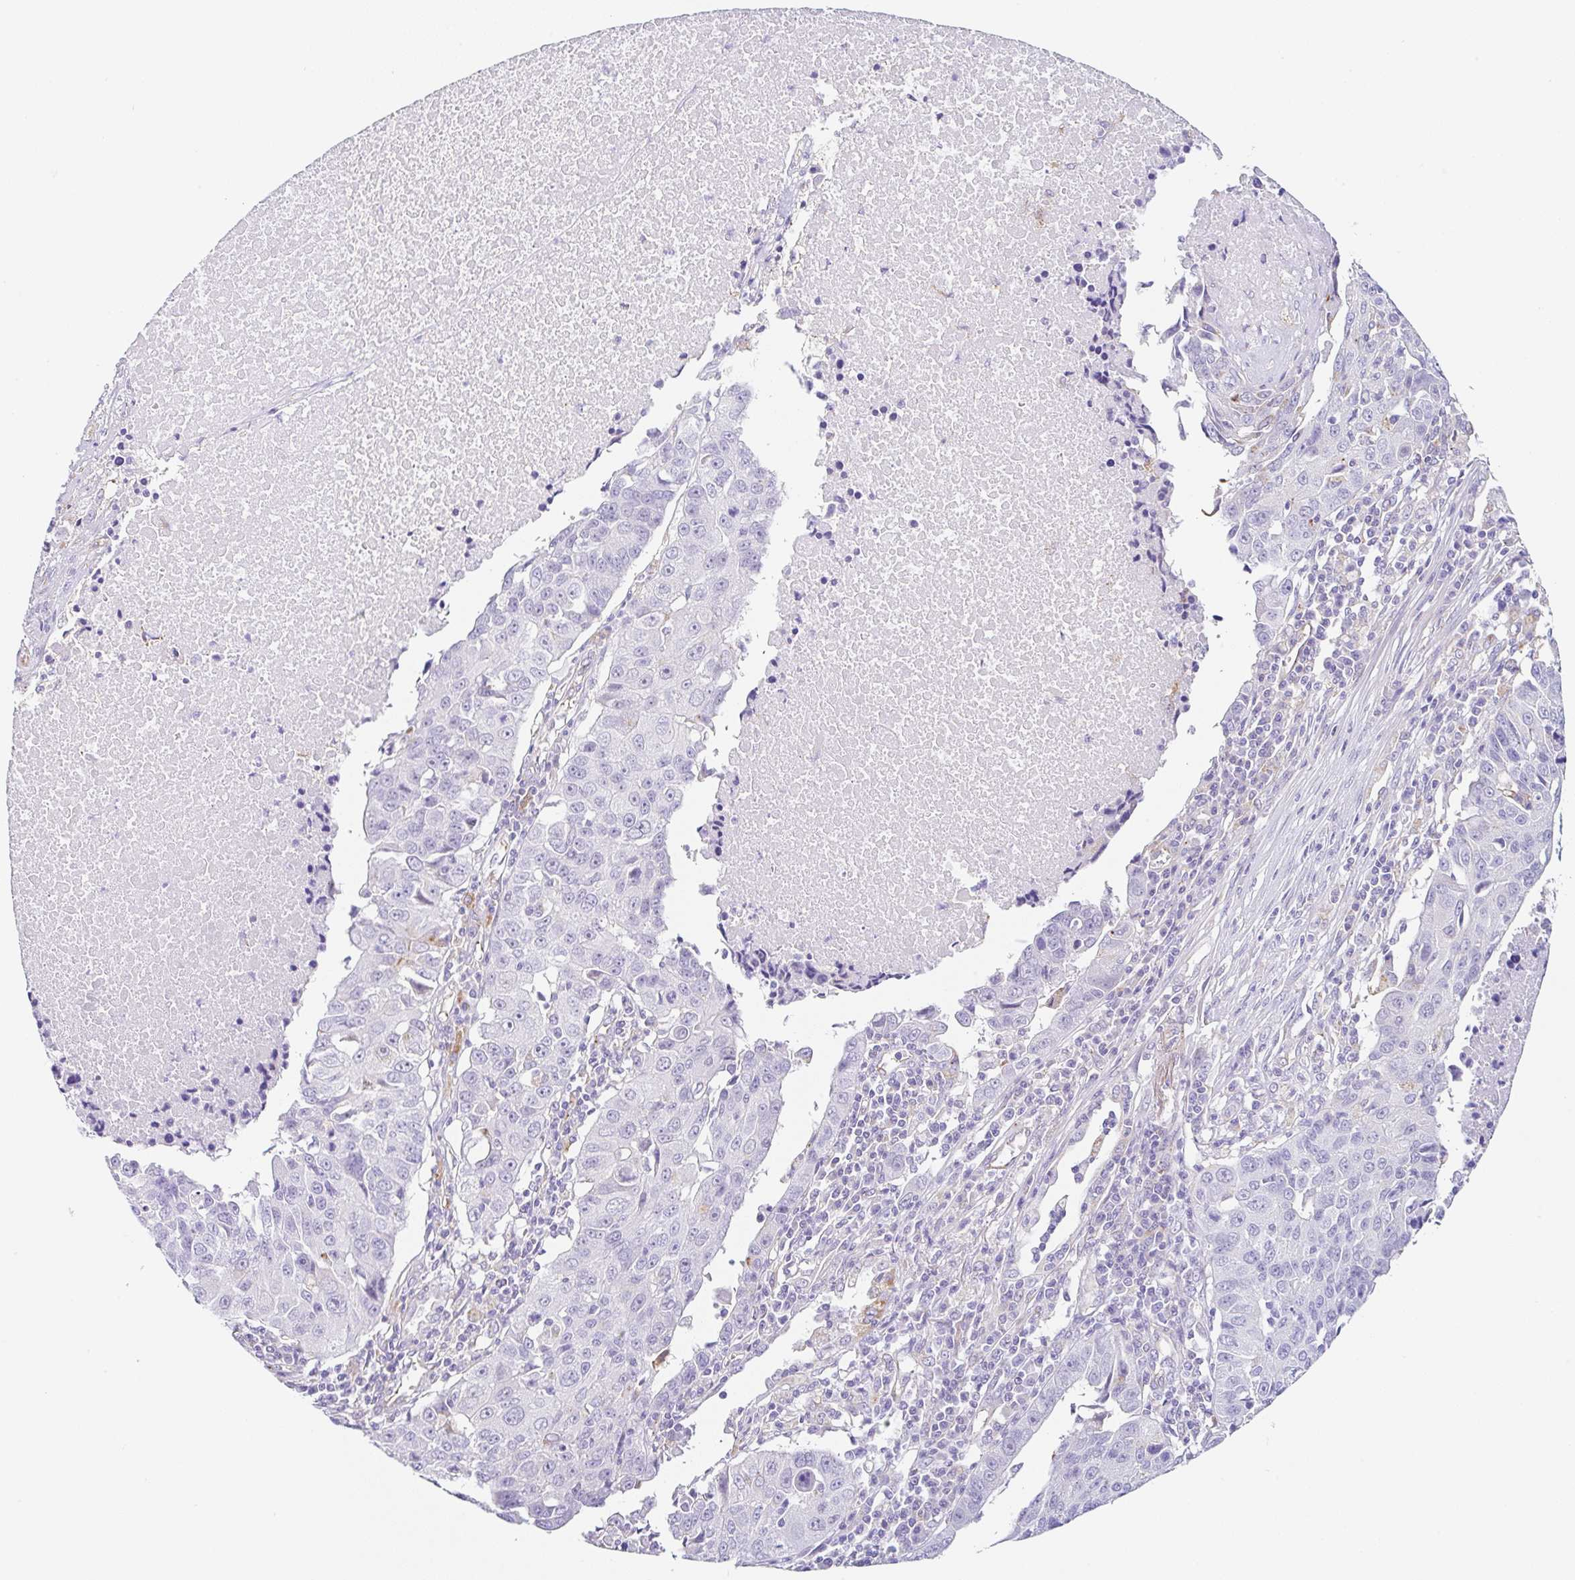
{"staining": {"intensity": "negative", "quantity": "none", "location": "none"}, "tissue": "lung cancer", "cell_type": "Tumor cells", "image_type": "cancer", "snomed": [{"axis": "morphology", "description": "Squamous cell carcinoma, NOS"}, {"axis": "topography", "description": "Lung"}], "caption": "Lung cancer stained for a protein using IHC exhibits no expression tumor cells.", "gene": "DKK4", "patient": {"sex": "female", "age": 66}}